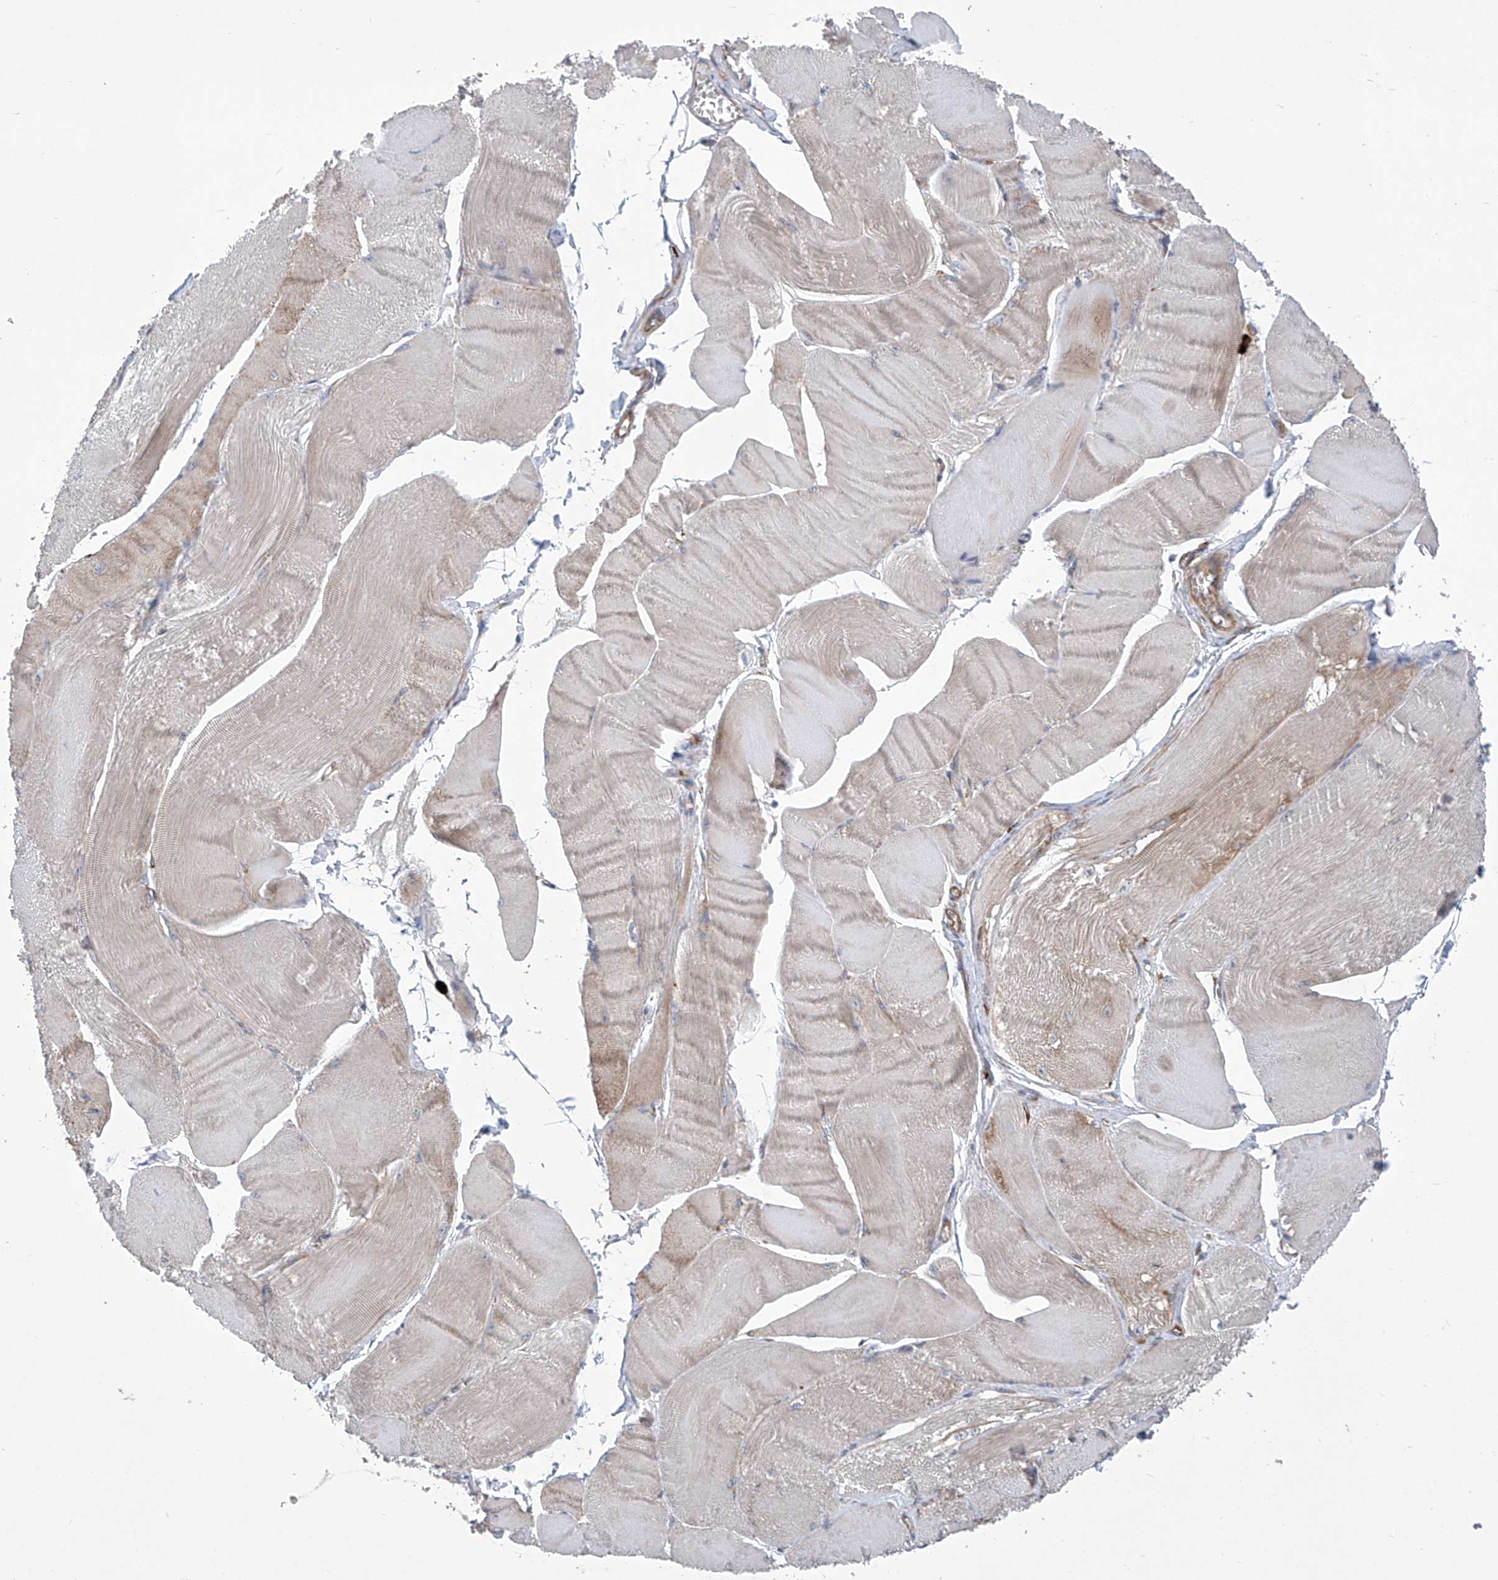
{"staining": {"intensity": "weak", "quantity": "25%-75%", "location": "cytoplasmic/membranous"}, "tissue": "skeletal muscle", "cell_type": "Myocytes", "image_type": "normal", "snomed": [{"axis": "morphology", "description": "Normal tissue, NOS"}, {"axis": "morphology", "description": "Basal cell carcinoma"}, {"axis": "topography", "description": "Skeletal muscle"}], "caption": "Immunohistochemical staining of unremarkable skeletal muscle displays low levels of weak cytoplasmic/membranous expression in approximately 25%-75% of myocytes. (Stains: DAB in brown, nuclei in blue, Microscopy: brightfield microscopy at high magnification).", "gene": "SENP2", "patient": {"sex": "female", "age": 64}}